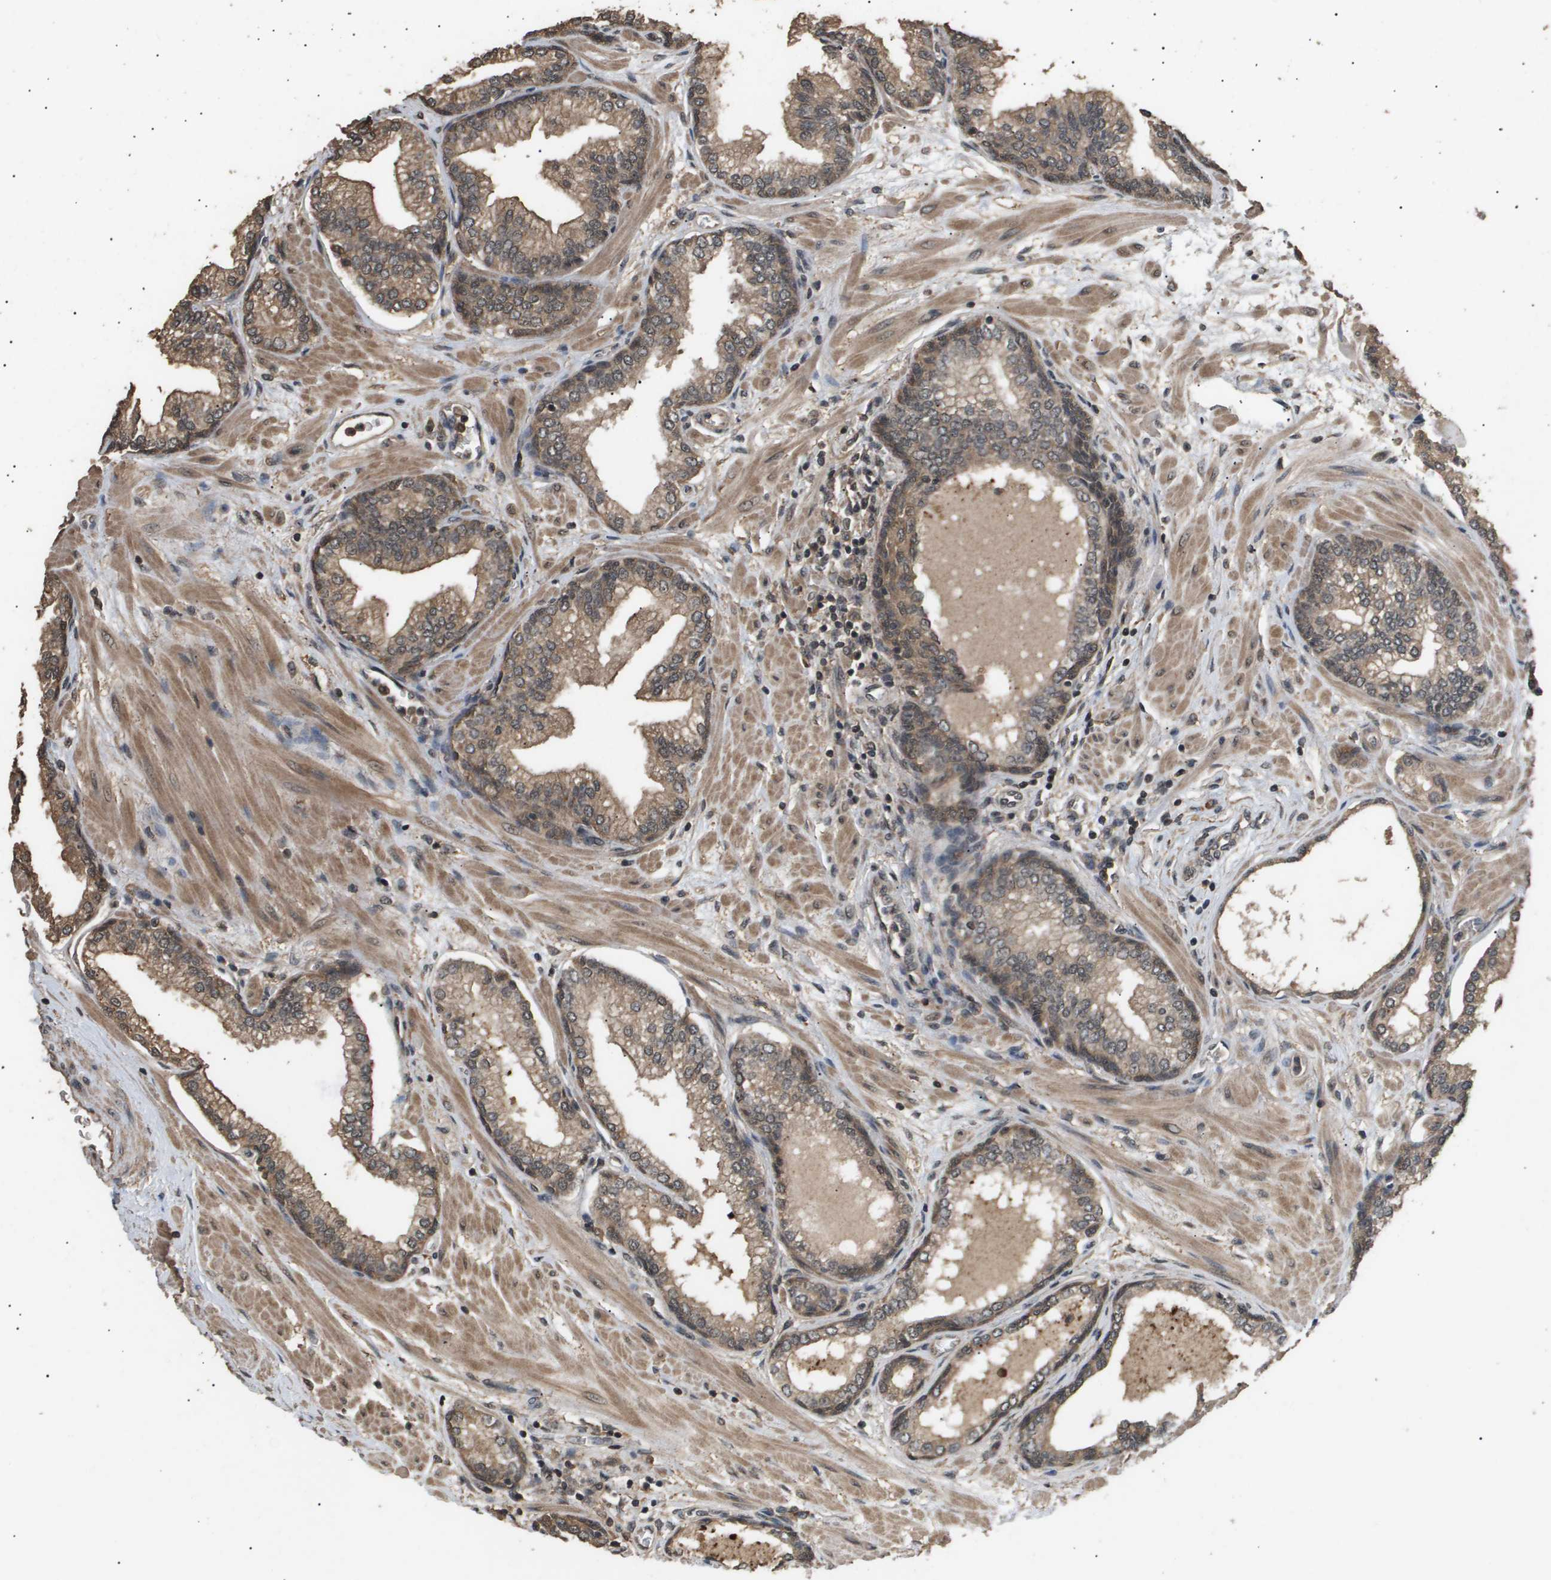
{"staining": {"intensity": "moderate", "quantity": ">75%", "location": "cytoplasmic/membranous"}, "tissue": "prostate", "cell_type": "Glandular cells", "image_type": "normal", "snomed": [{"axis": "morphology", "description": "Normal tissue, NOS"}, {"axis": "topography", "description": "Prostate"}], "caption": "IHC histopathology image of benign prostate: prostate stained using IHC reveals medium levels of moderate protein expression localized specifically in the cytoplasmic/membranous of glandular cells, appearing as a cytoplasmic/membranous brown color.", "gene": "ING1", "patient": {"sex": "male", "age": 60}}